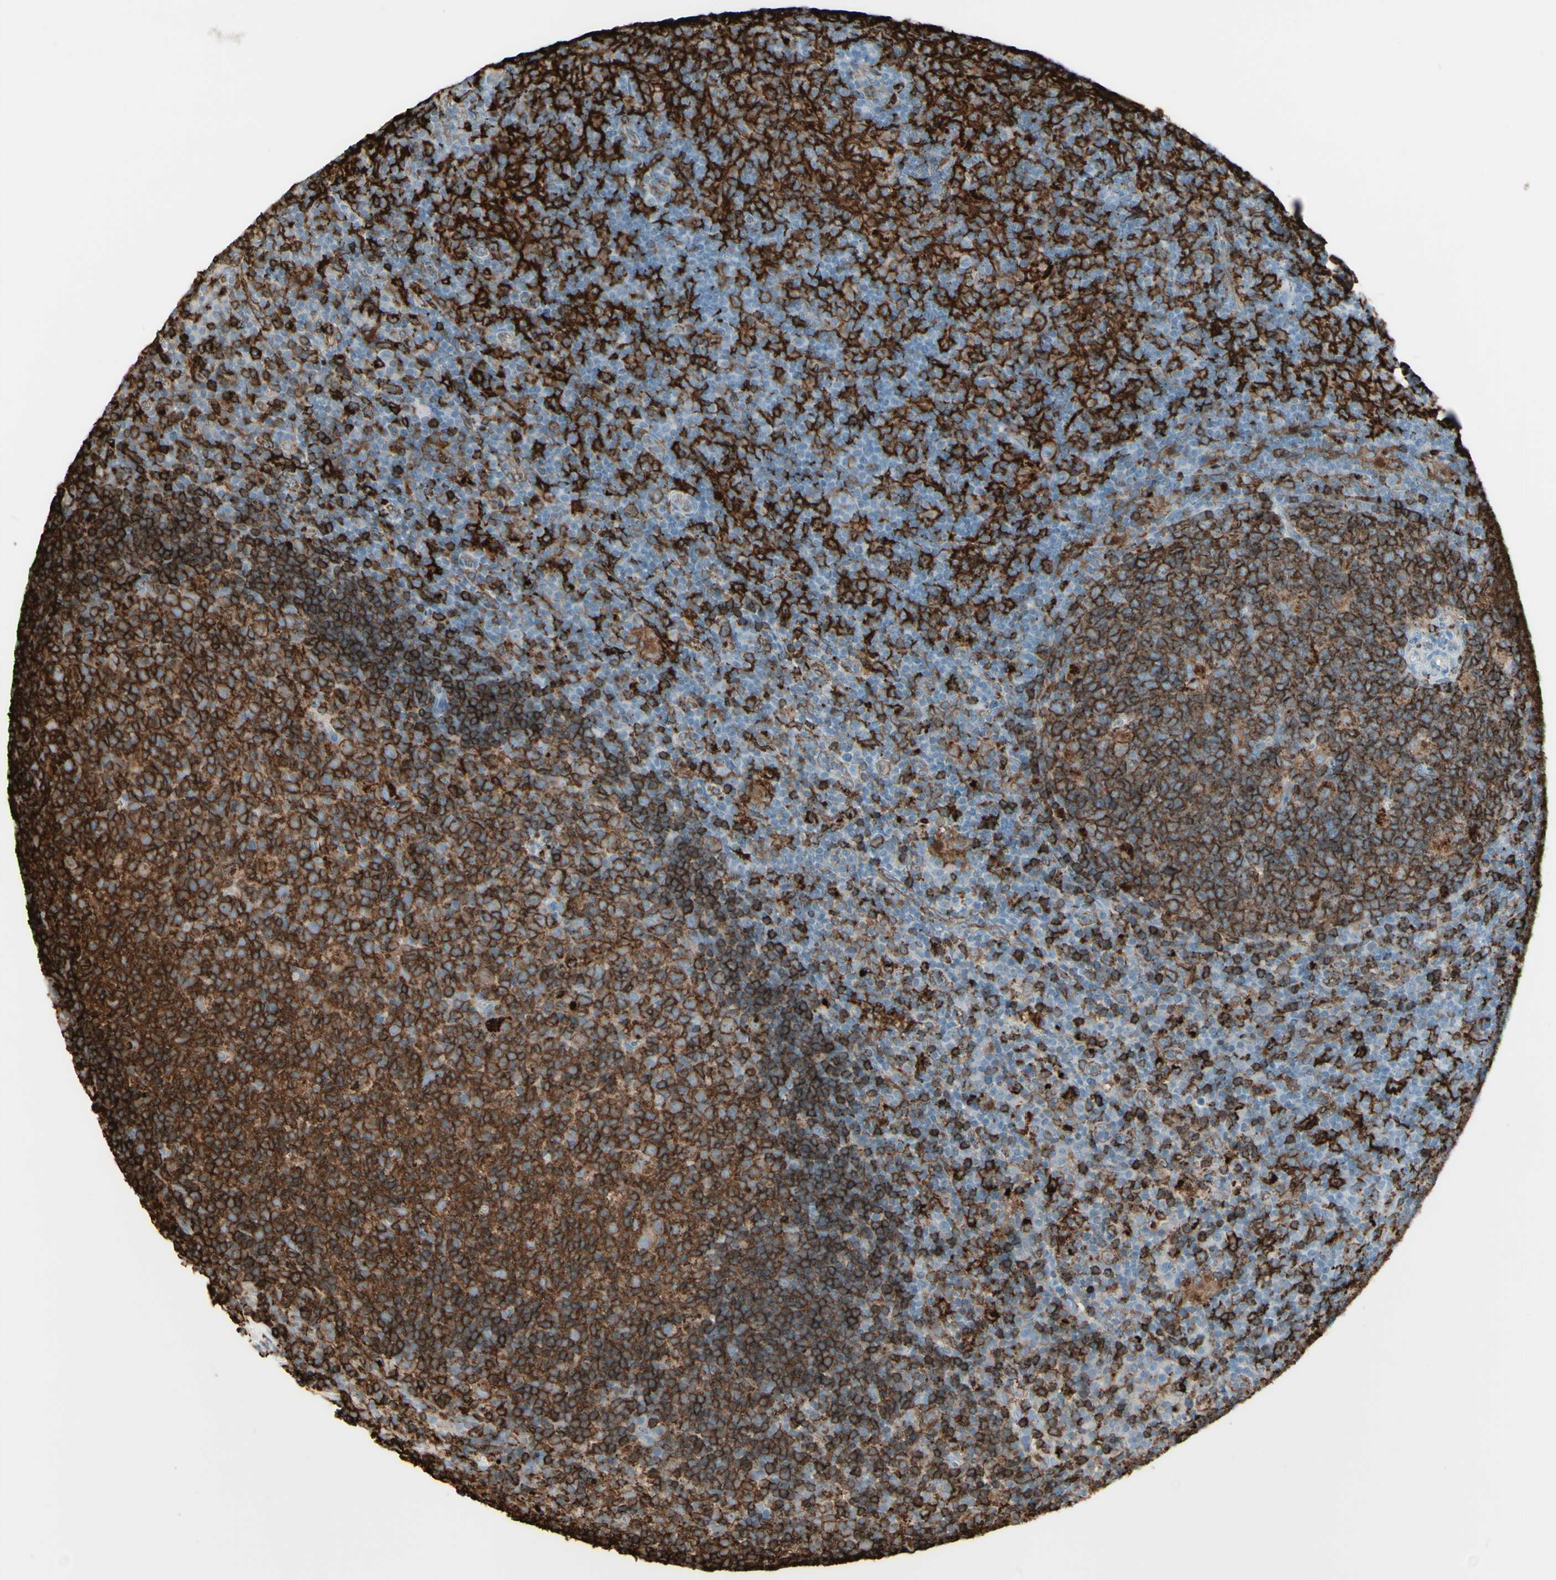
{"staining": {"intensity": "strong", "quantity": ">75%", "location": "cytoplasmic/membranous"}, "tissue": "lymph node", "cell_type": "Germinal center cells", "image_type": "normal", "snomed": [{"axis": "morphology", "description": "Normal tissue, NOS"}, {"axis": "morphology", "description": "Inflammation, NOS"}, {"axis": "topography", "description": "Lymph node"}], "caption": "A histopathology image of human lymph node stained for a protein displays strong cytoplasmic/membranous brown staining in germinal center cells.", "gene": "HLA", "patient": {"sex": "male", "age": 55}}